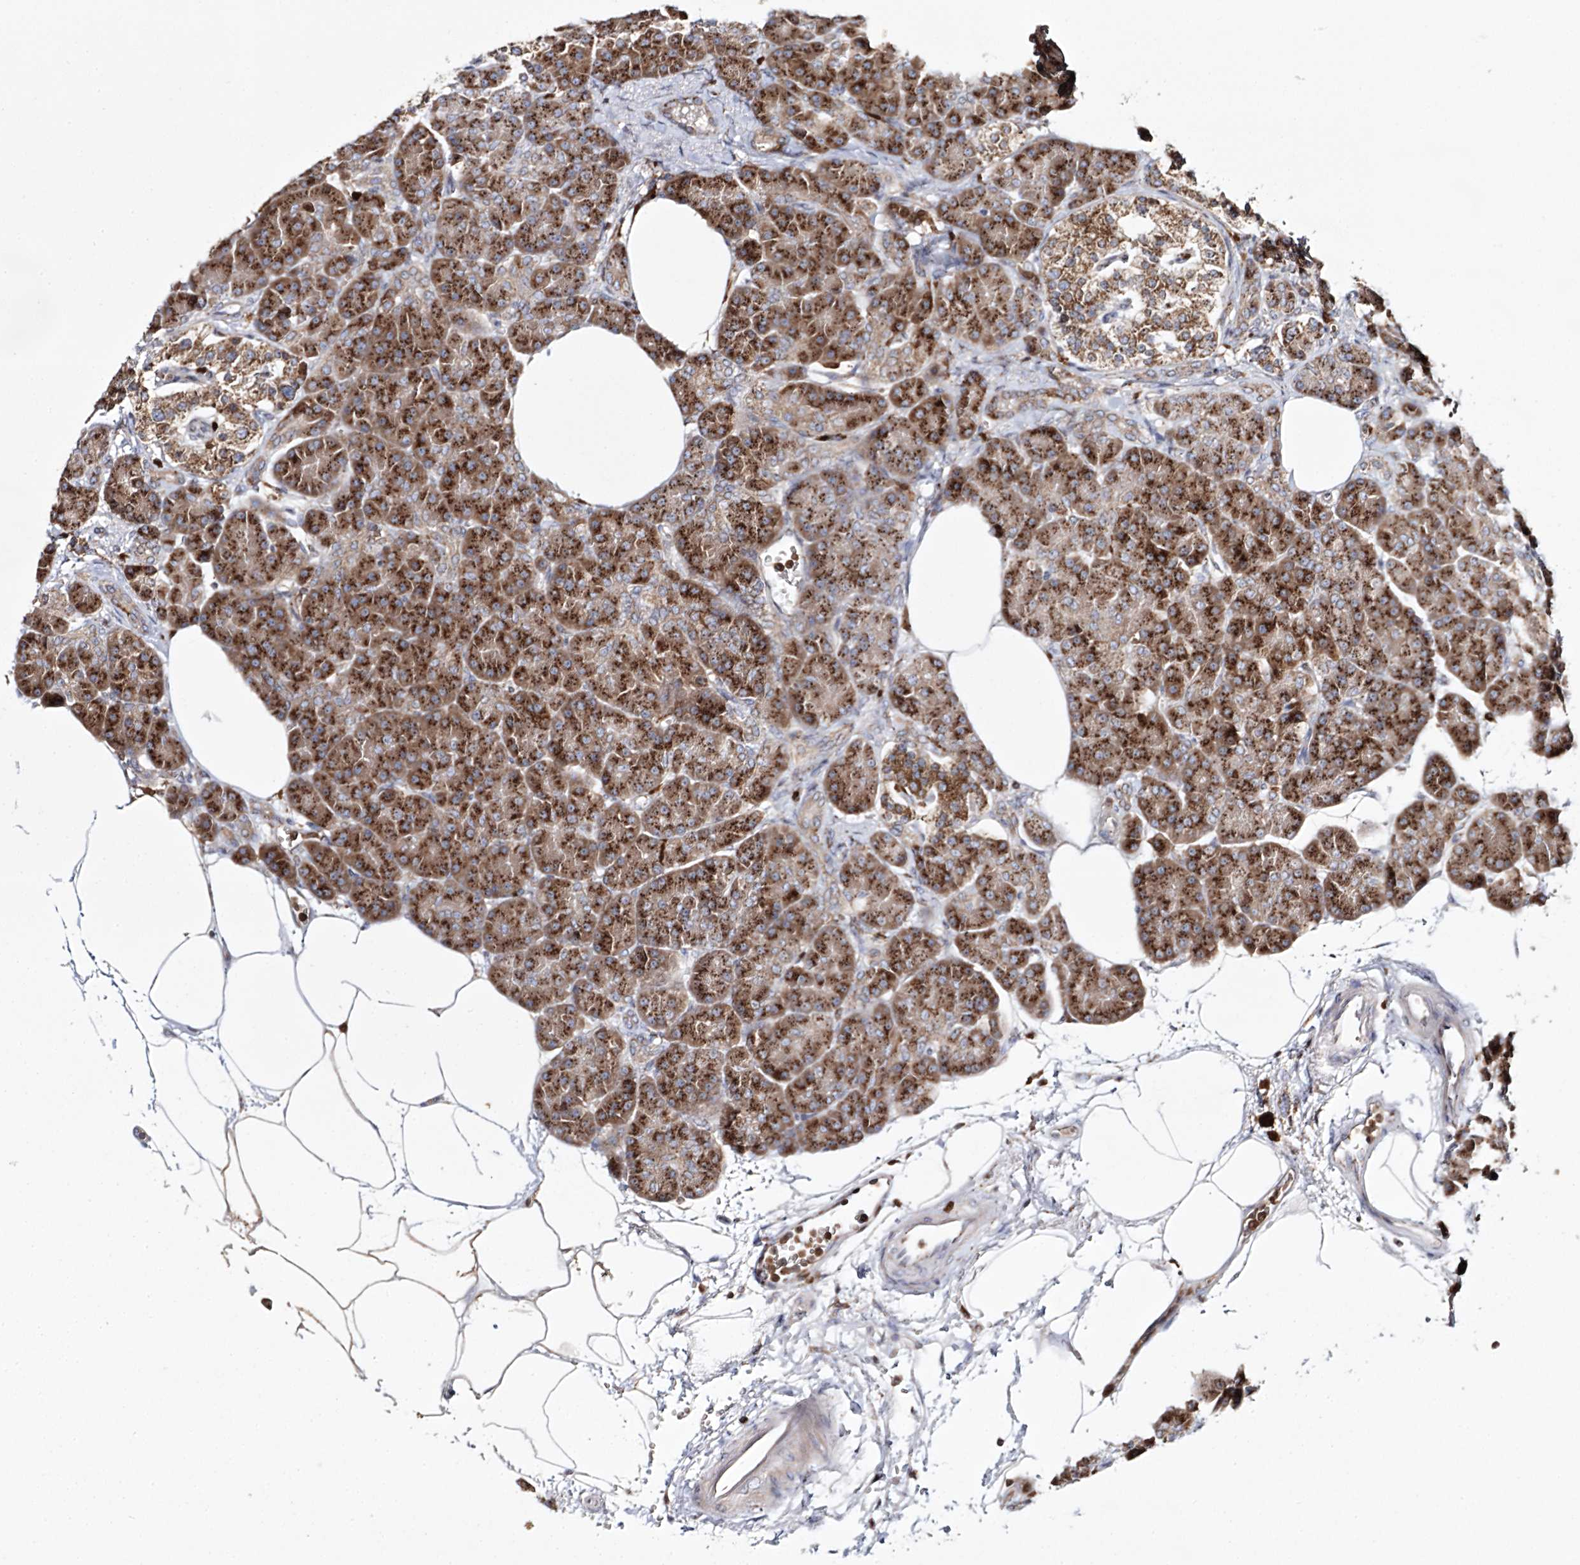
{"staining": {"intensity": "strong", "quantity": ">75%", "location": "cytoplasmic/membranous"}, "tissue": "pancreas", "cell_type": "Exocrine glandular cells", "image_type": "normal", "snomed": [{"axis": "morphology", "description": "Normal tissue, NOS"}, {"axis": "topography", "description": "Pancreas"}], "caption": "Immunohistochemical staining of benign pancreas reveals >75% levels of strong cytoplasmic/membranous protein positivity in approximately >75% of exocrine glandular cells.", "gene": "ARCN1", "patient": {"sex": "female", "age": 70}}